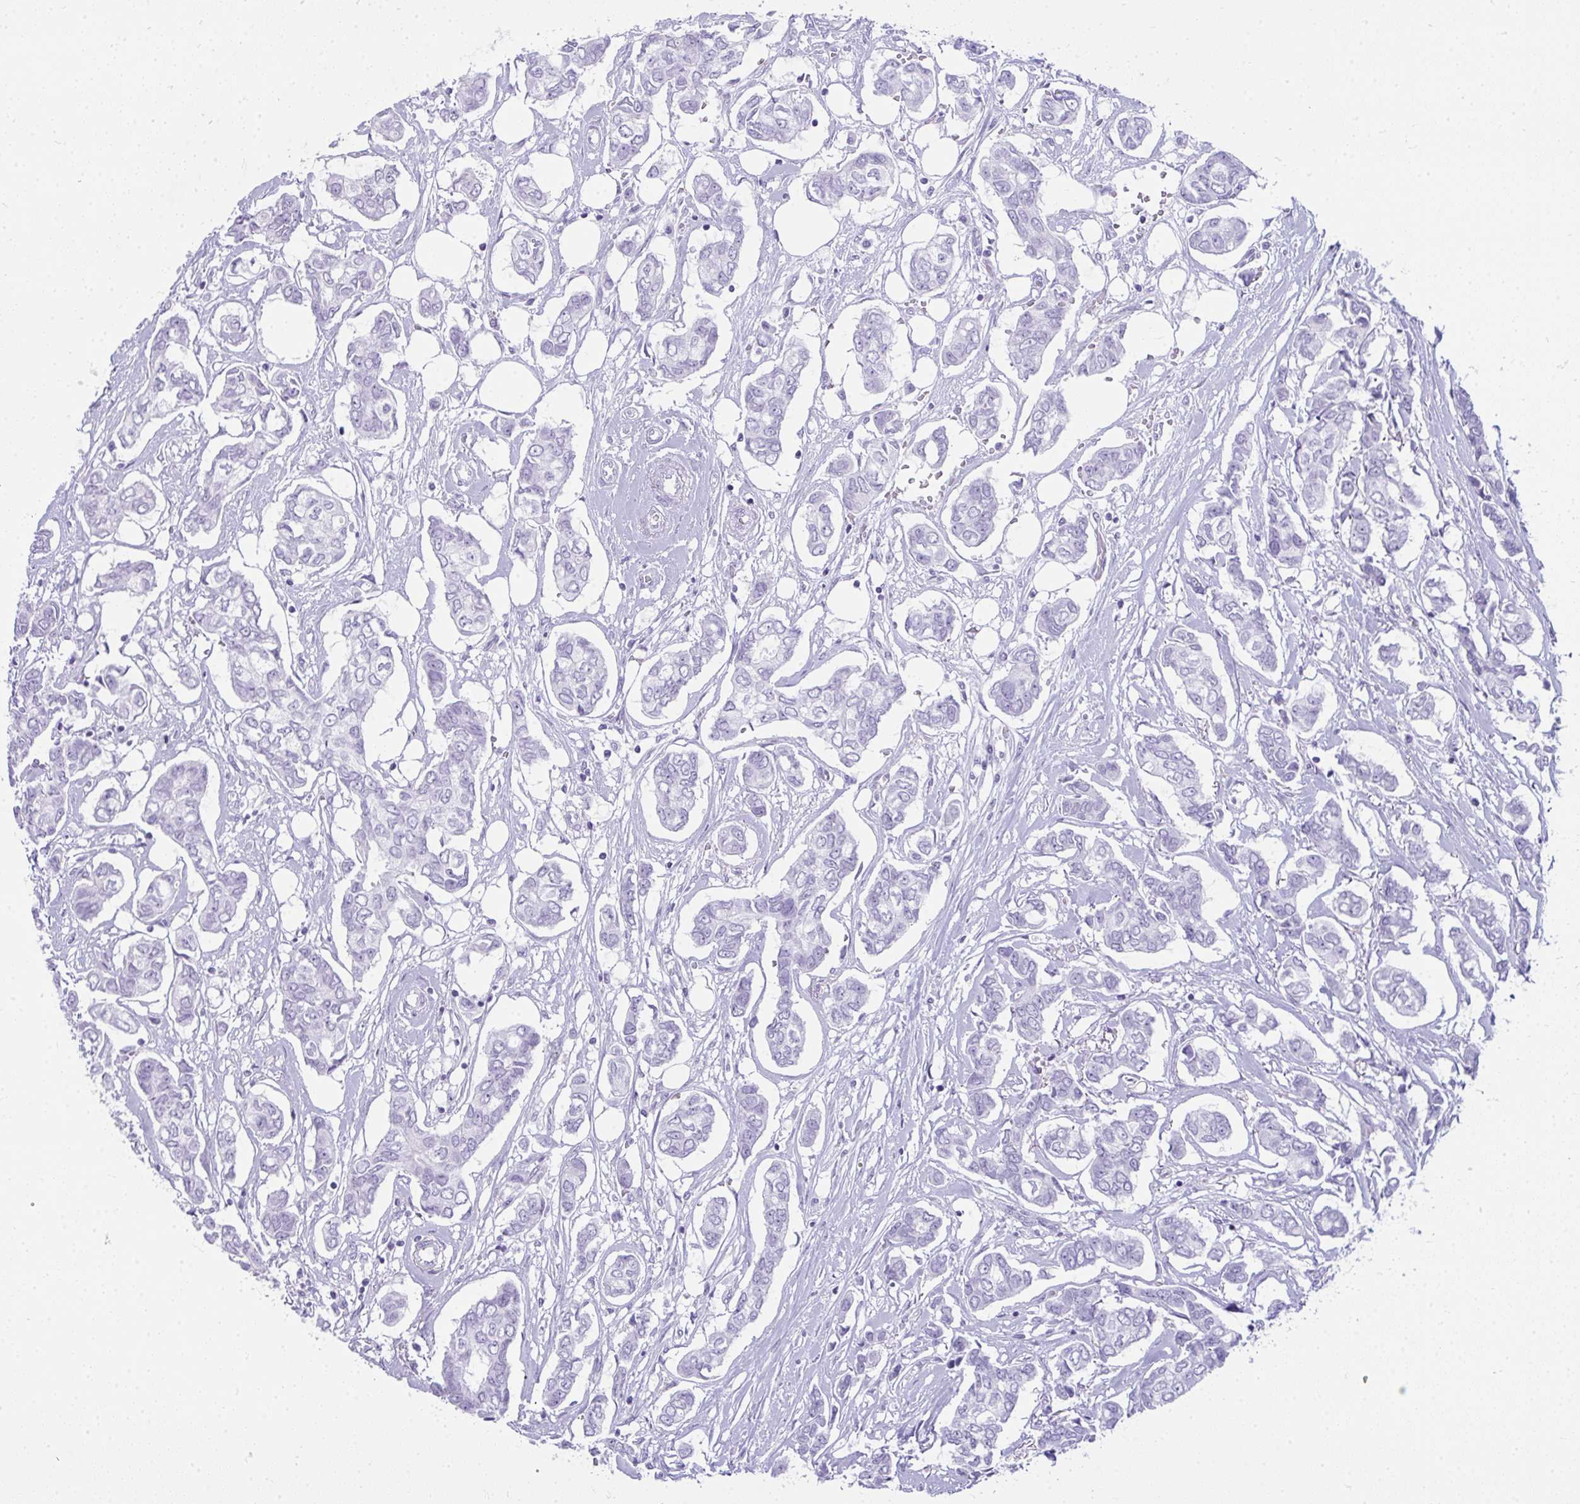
{"staining": {"intensity": "negative", "quantity": "none", "location": "none"}, "tissue": "breast cancer", "cell_type": "Tumor cells", "image_type": "cancer", "snomed": [{"axis": "morphology", "description": "Duct carcinoma"}, {"axis": "topography", "description": "Breast"}], "caption": "Photomicrograph shows no significant protein staining in tumor cells of breast invasive ductal carcinoma.", "gene": "RASL10A", "patient": {"sex": "female", "age": 73}}